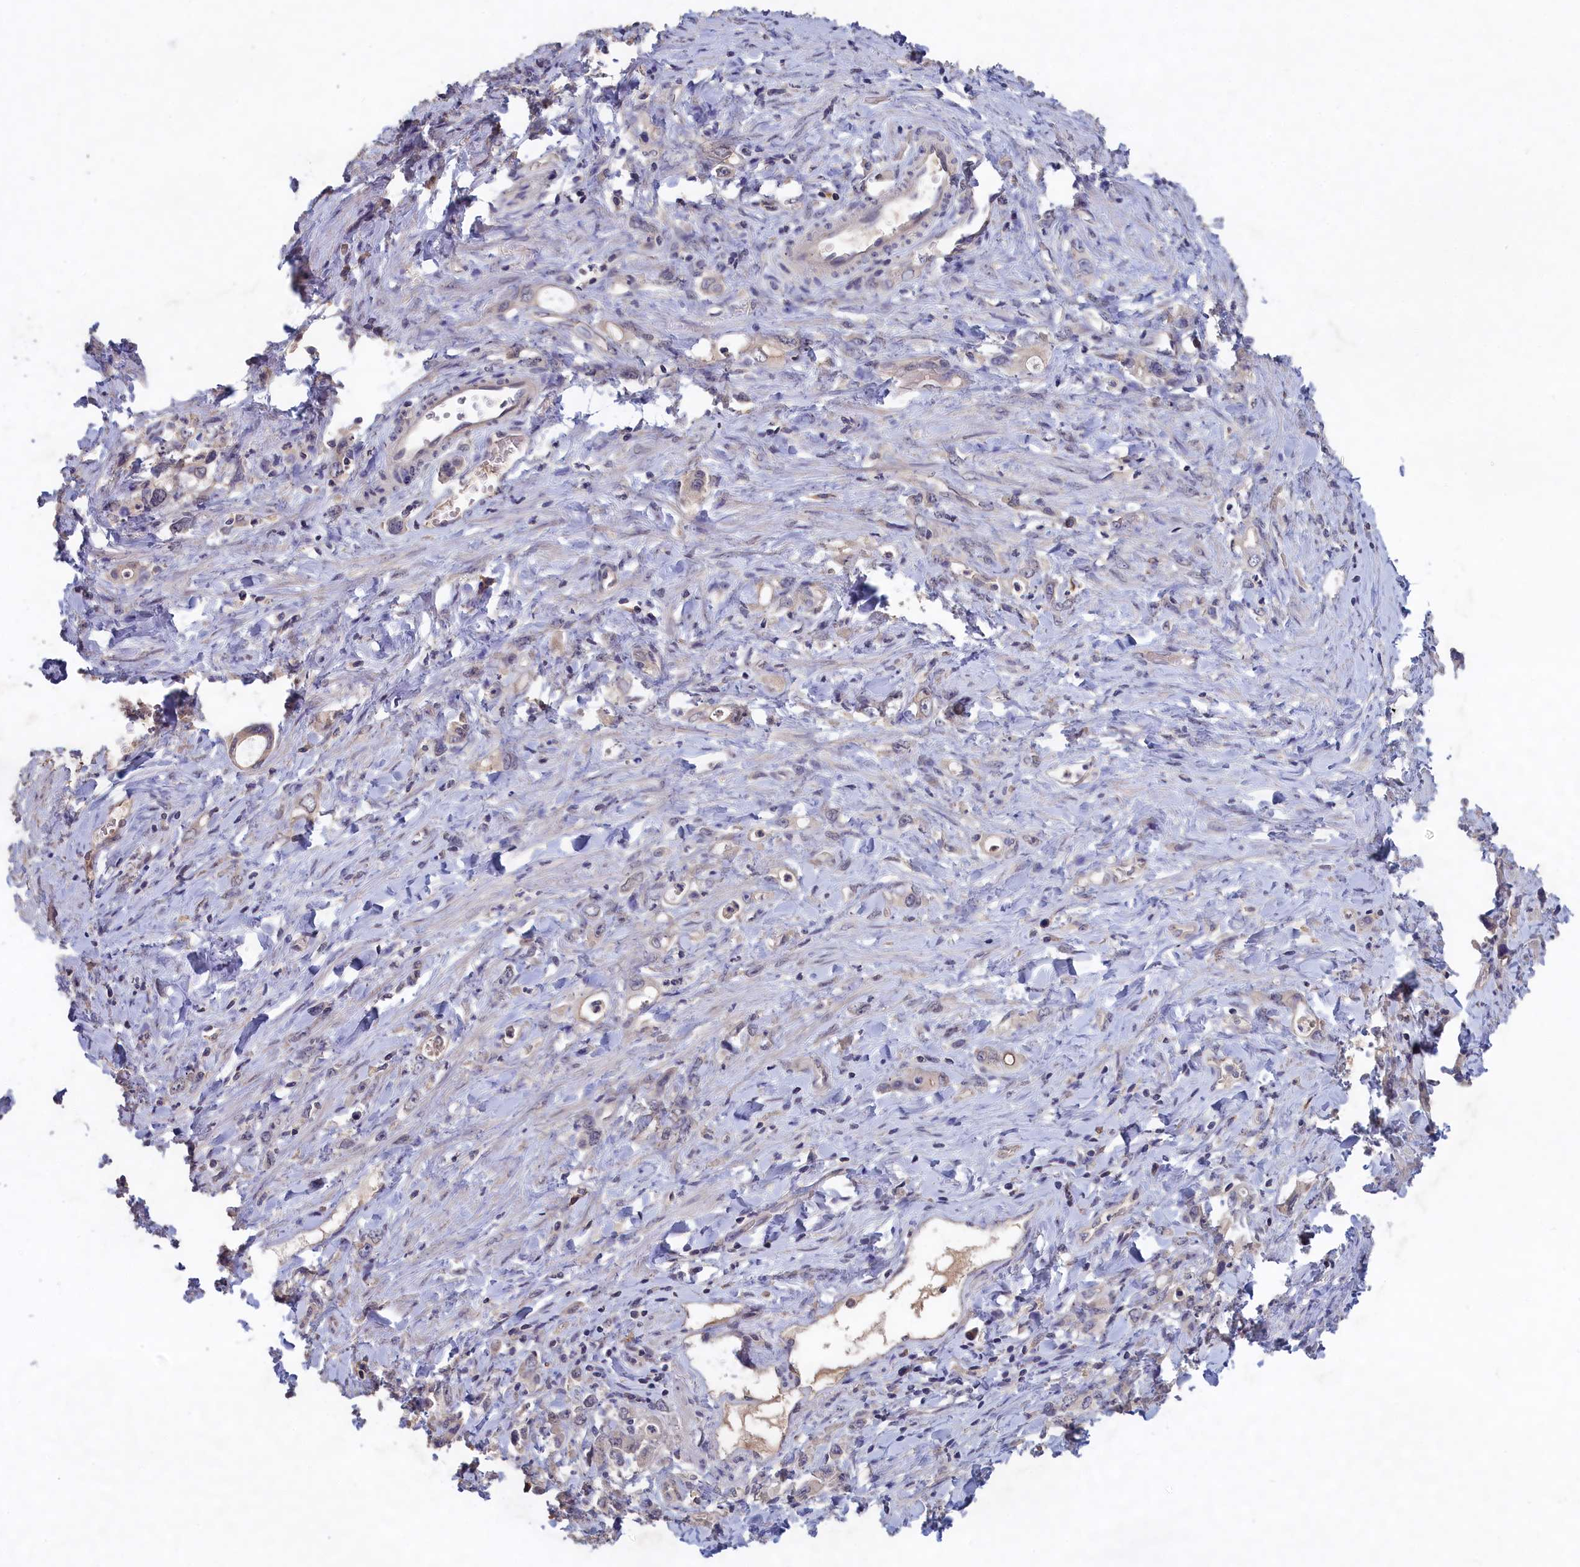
{"staining": {"intensity": "negative", "quantity": "none", "location": "none"}, "tissue": "stomach cancer", "cell_type": "Tumor cells", "image_type": "cancer", "snomed": [{"axis": "morphology", "description": "Adenocarcinoma, NOS"}, {"axis": "topography", "description": "Stomach, lower"}], "caption": "IHC histopathology image of neoplastic tissue: adenocarcinoma (stomach) stained with DAB exhibits no significant protein staining in tumor cells. (DAB immunohistochemistry visualized using brightfield microscopy, high magnification).", "gene": "CELF5", "patient": {"sex": "female", "age": 43}}